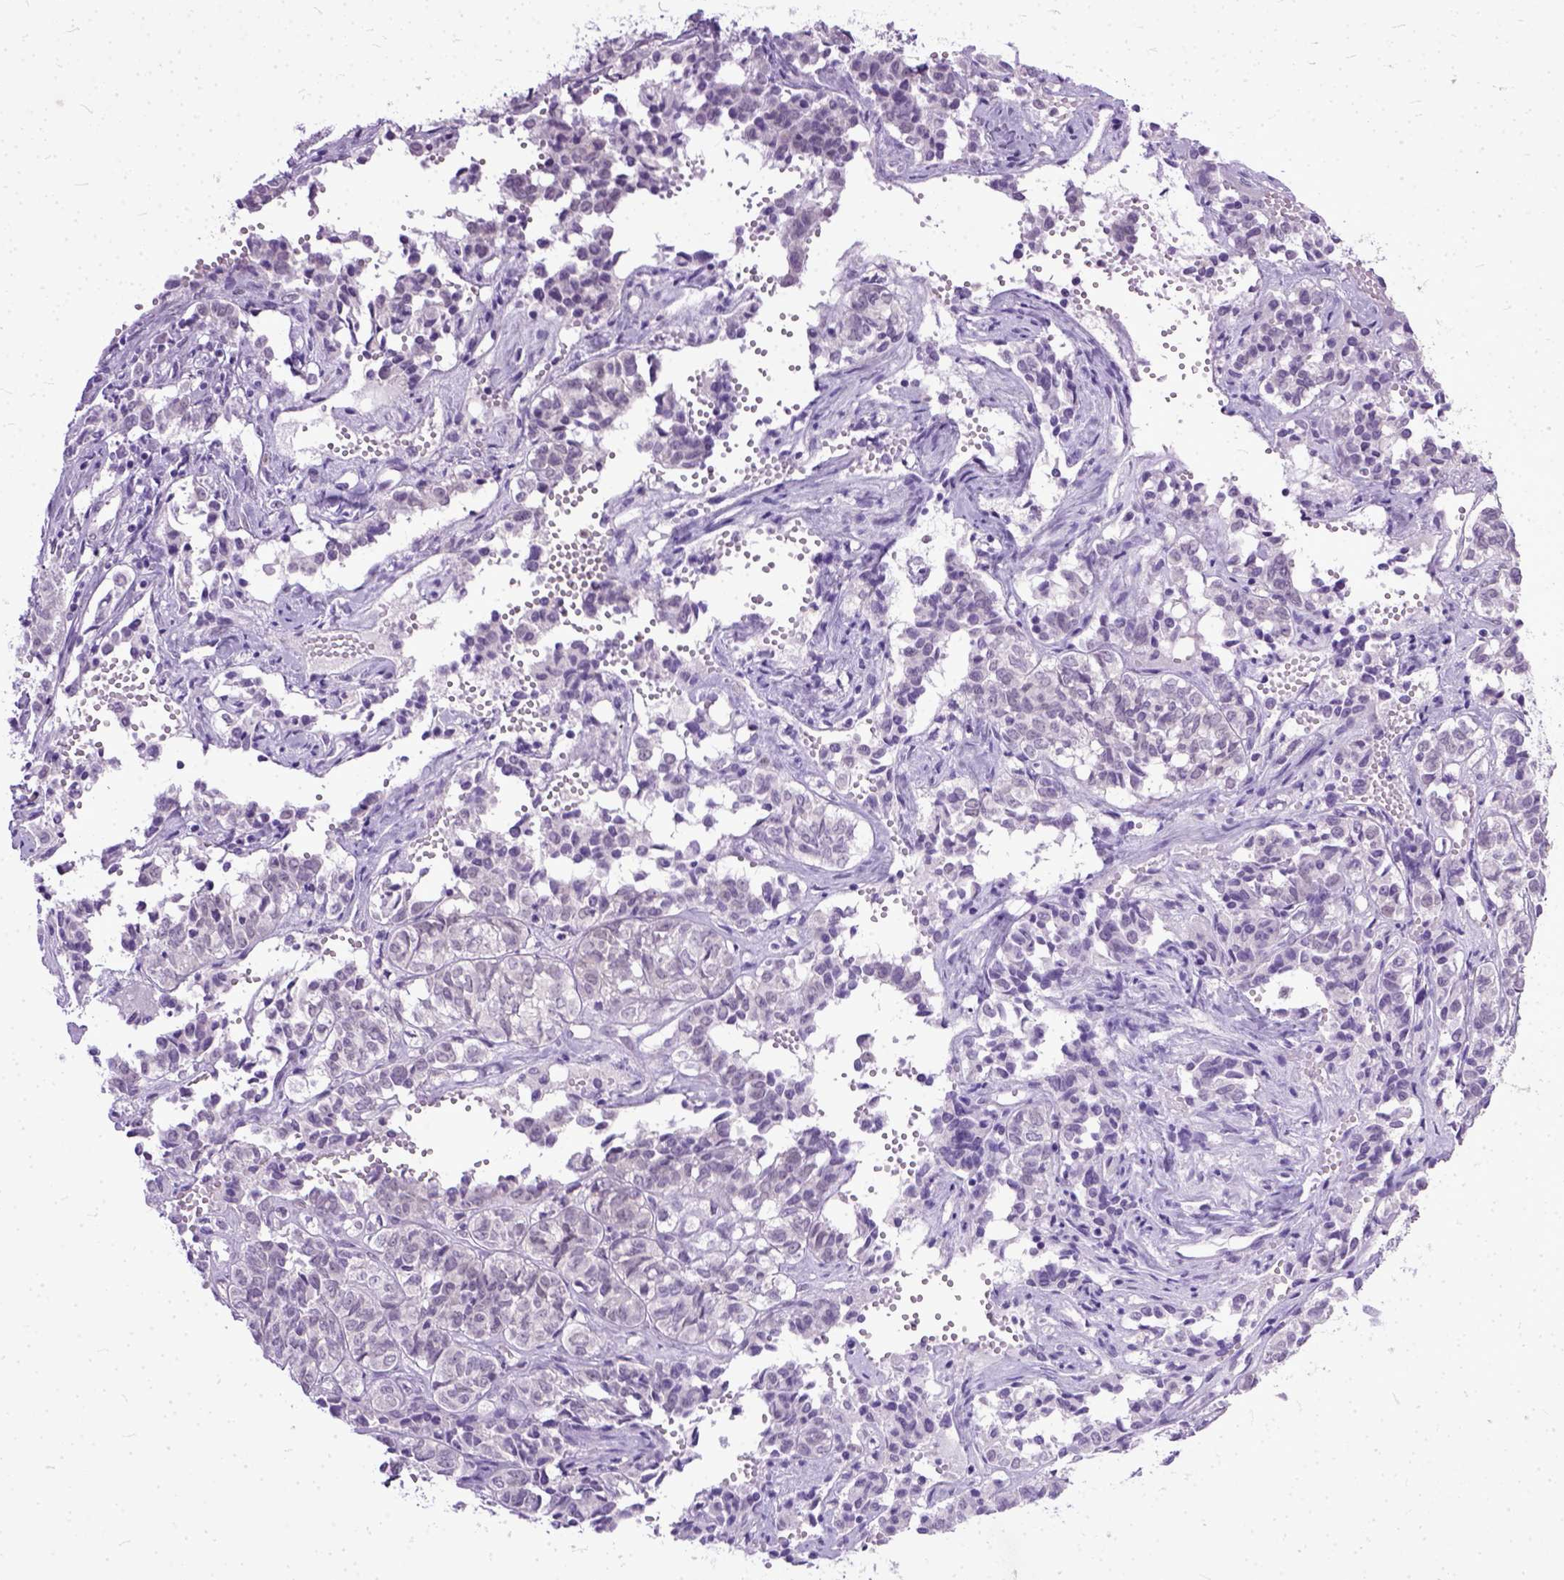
{"staining": {"intensity": "negative", "quantity": "none", "location": "none"}, "tissue": "ovarian cancer", "cell_type": "Tumor cells", "image_type": "cancer", "snomed": [{"axis": "morphology", "description": "Carcinoma, endometroid"}, {"axis": "topography", "description": "Ovary"}], "caption": "DAB immunohistochemical staining of human ovarian cancer (endometroid carcinoma) reveals no significant expression in tumor cells.", "gene": "TCEAL7", "patient": {"sex": "female", "age": 80}}